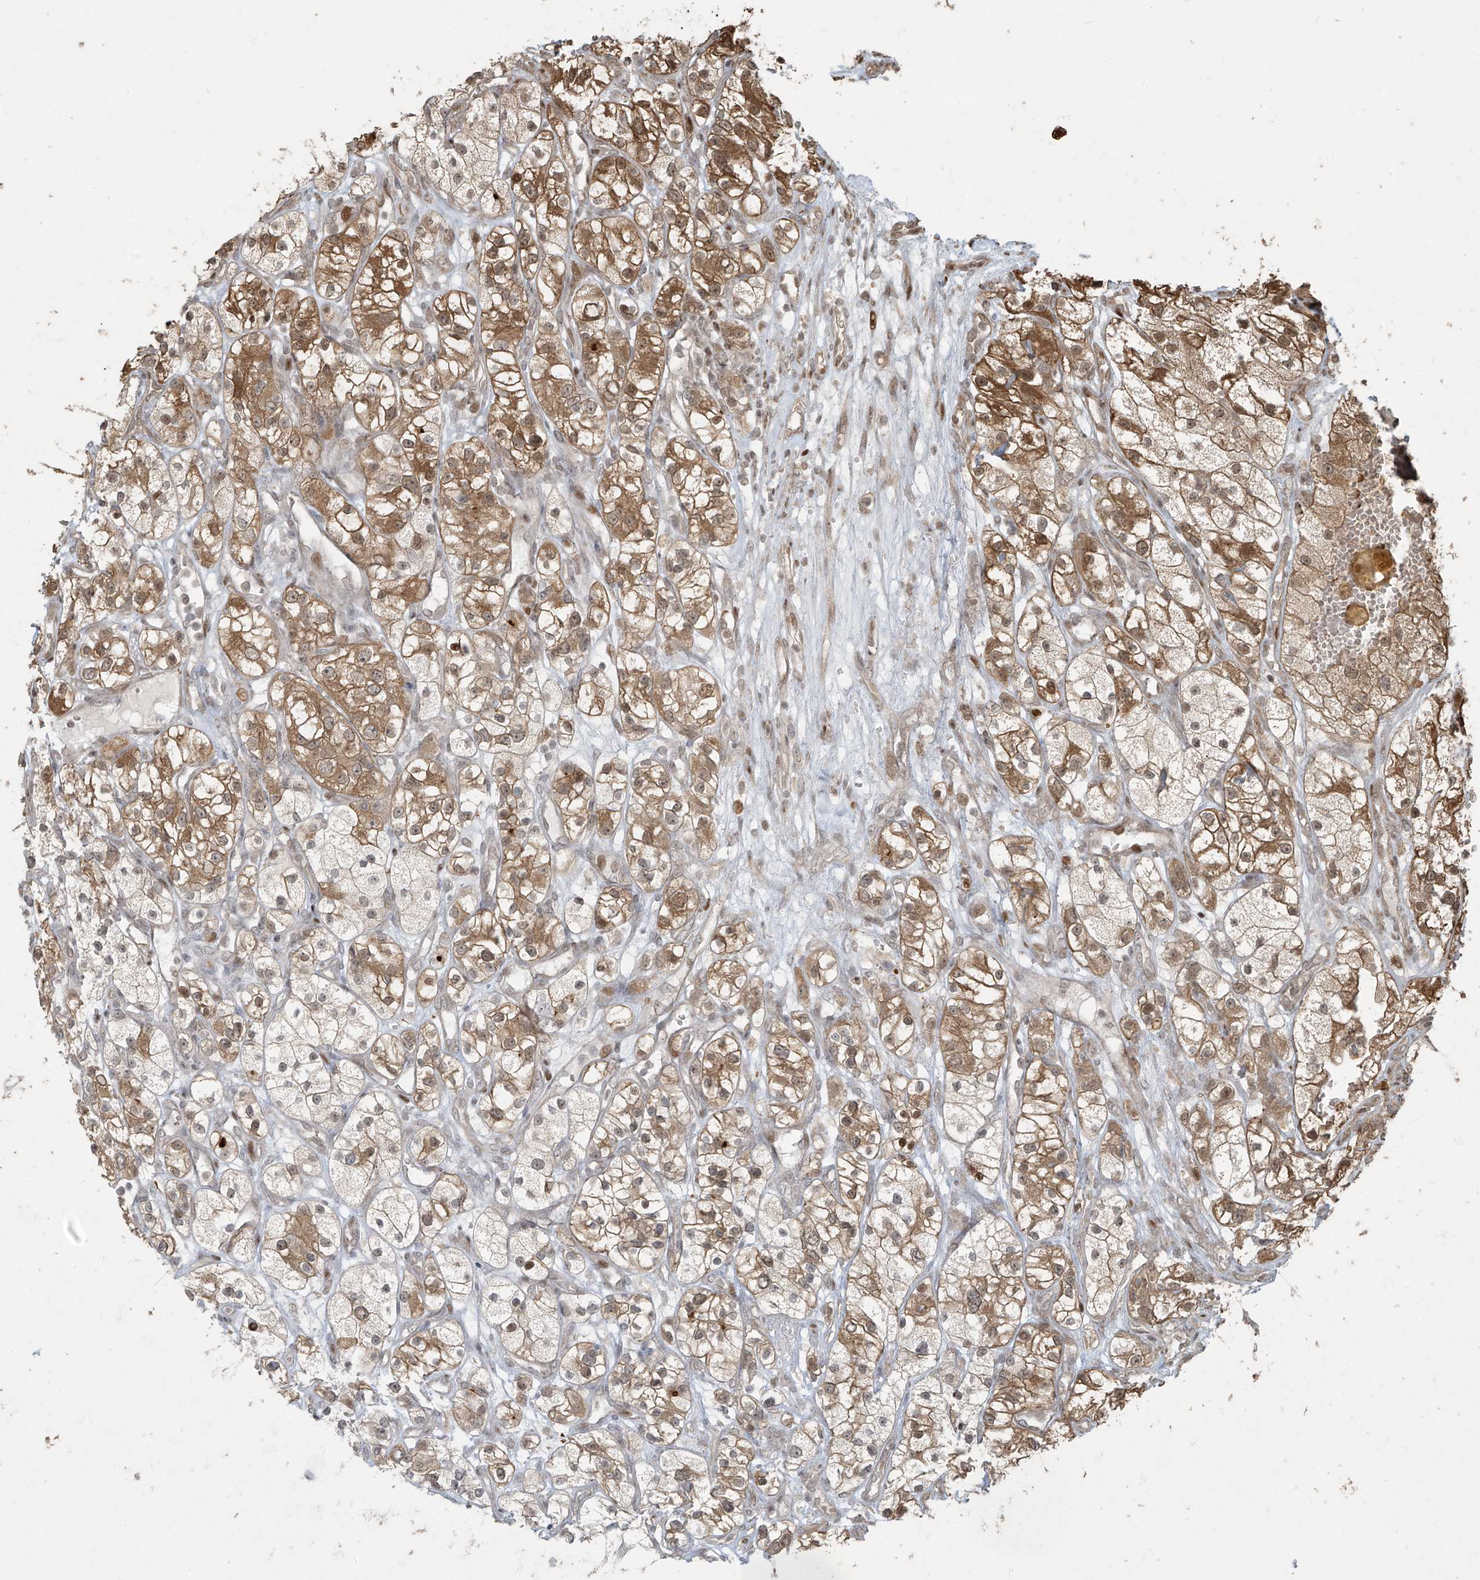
{"staining": {"intensity": "moderate", "quantity": ">75%", "location": "cytoplasmic/membranous,nuclear"}, "tissue": "renal cancer", "cell_type": "Tumor cells", "image_type": "cancer", "snomed": [{"axis": "morphology", "description": "Adenocarcinoma, NOS"}, {"axis": "topography", "description": "Kidney"}], "caption": "Immunohistochemical staining of renal cancer (adenocarcinoma) shows medium levels of moderate cytoplasmic/membranous and nuclear protein expression in approximately >75% of tumor cells. (DAB (3,3'-diaminobenzidine) IHC, brown staining for protein, blue staining for nuclei).", "gene": "TTC22", "patient": {"sex": "female", "age": 57}}